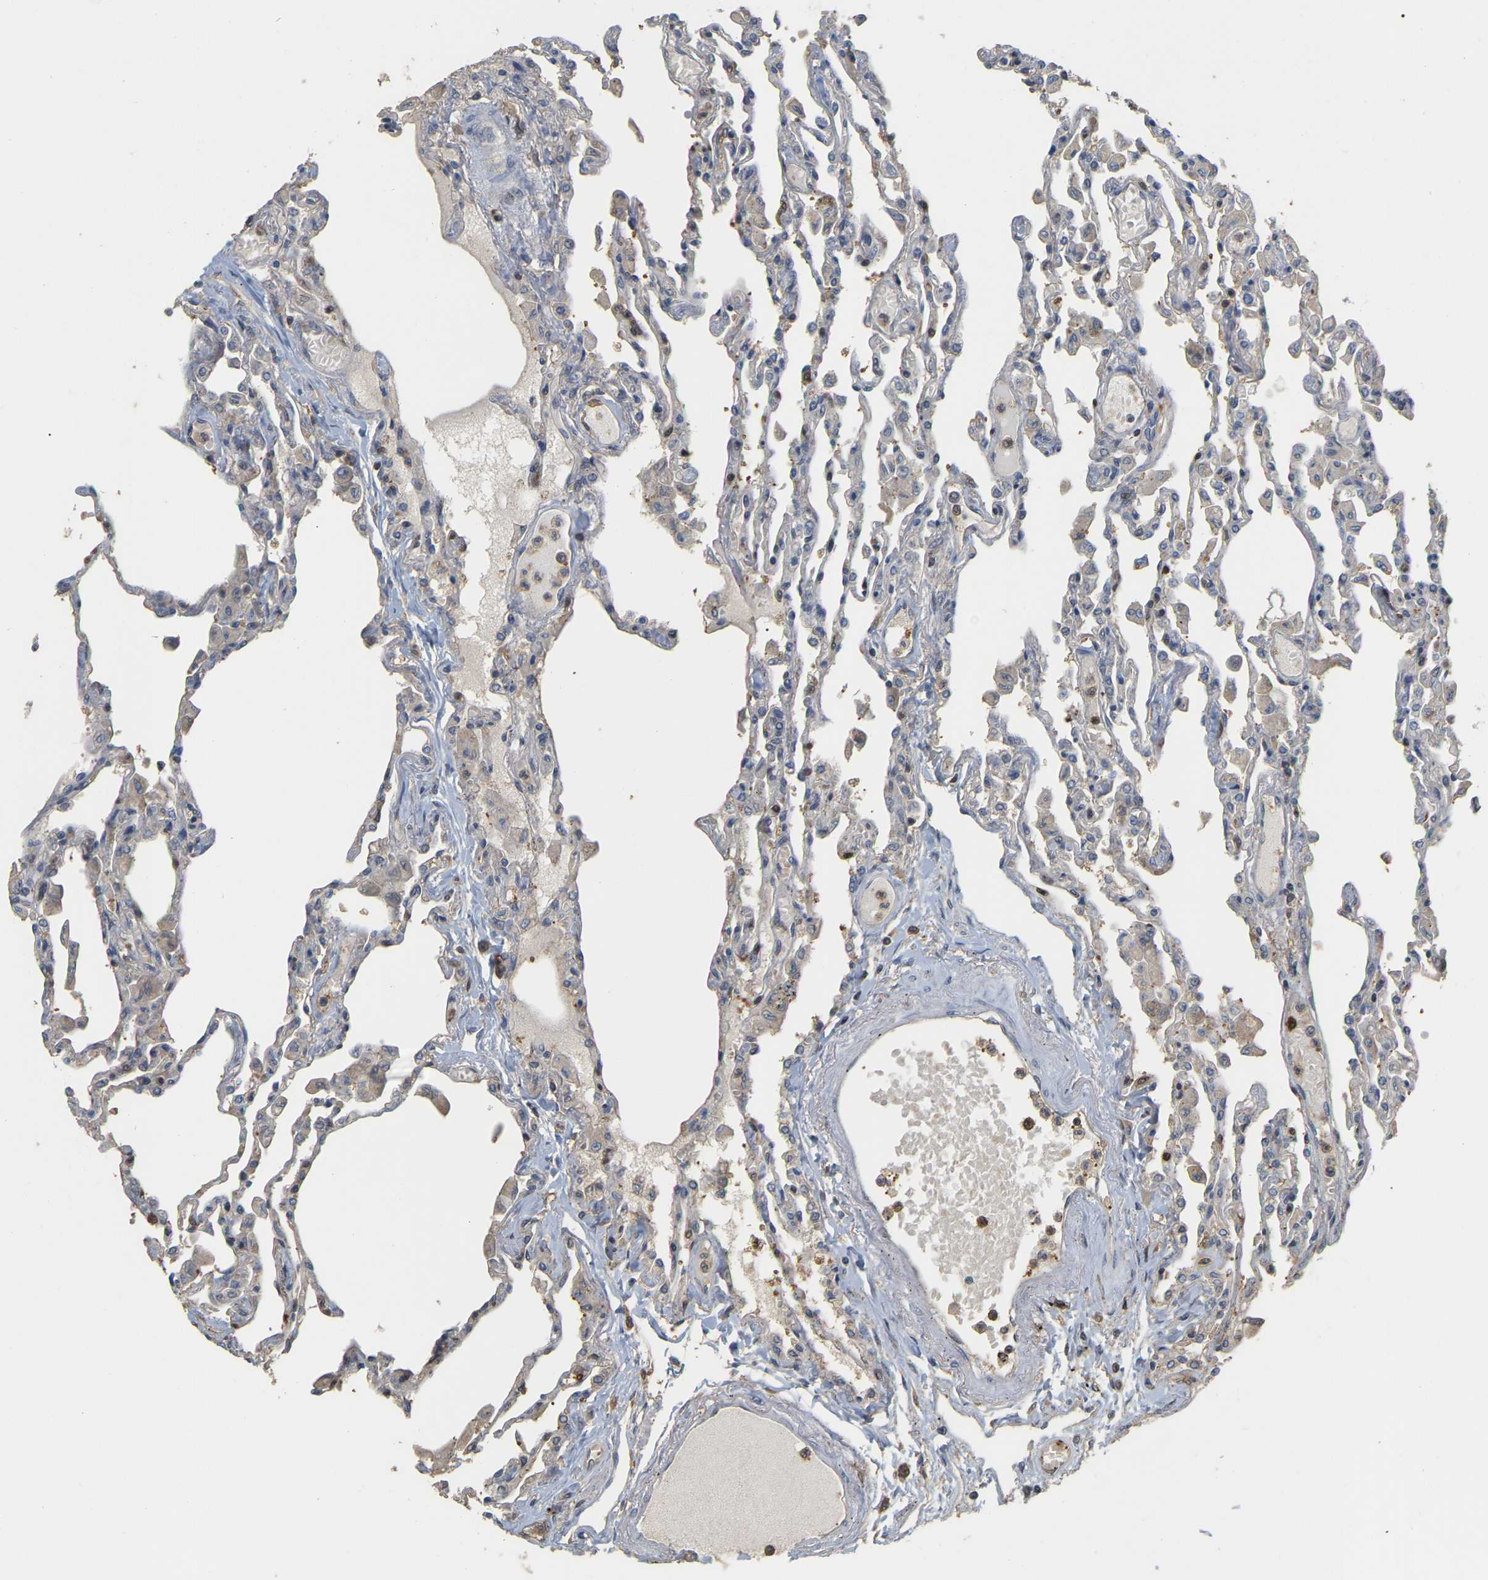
{"staining": {"intensity": "negative", "quantity": "none", "location": "none"}, "tissue": "lung", "cell_type": "Alveolar cells", "image_type": "normal", "snomed": [{"axis": "morphology", "description": "Normal tissue, NOS"}, {"axis": "topography", "description": "Bronchus"}, {"axis": "topography", "description": "Lung"}], "caption": "The micrograph shows no significant positivity in alveolar cells of lung.", "gene": "MTPN", "patient": {"sex": "female", "age": 49}}